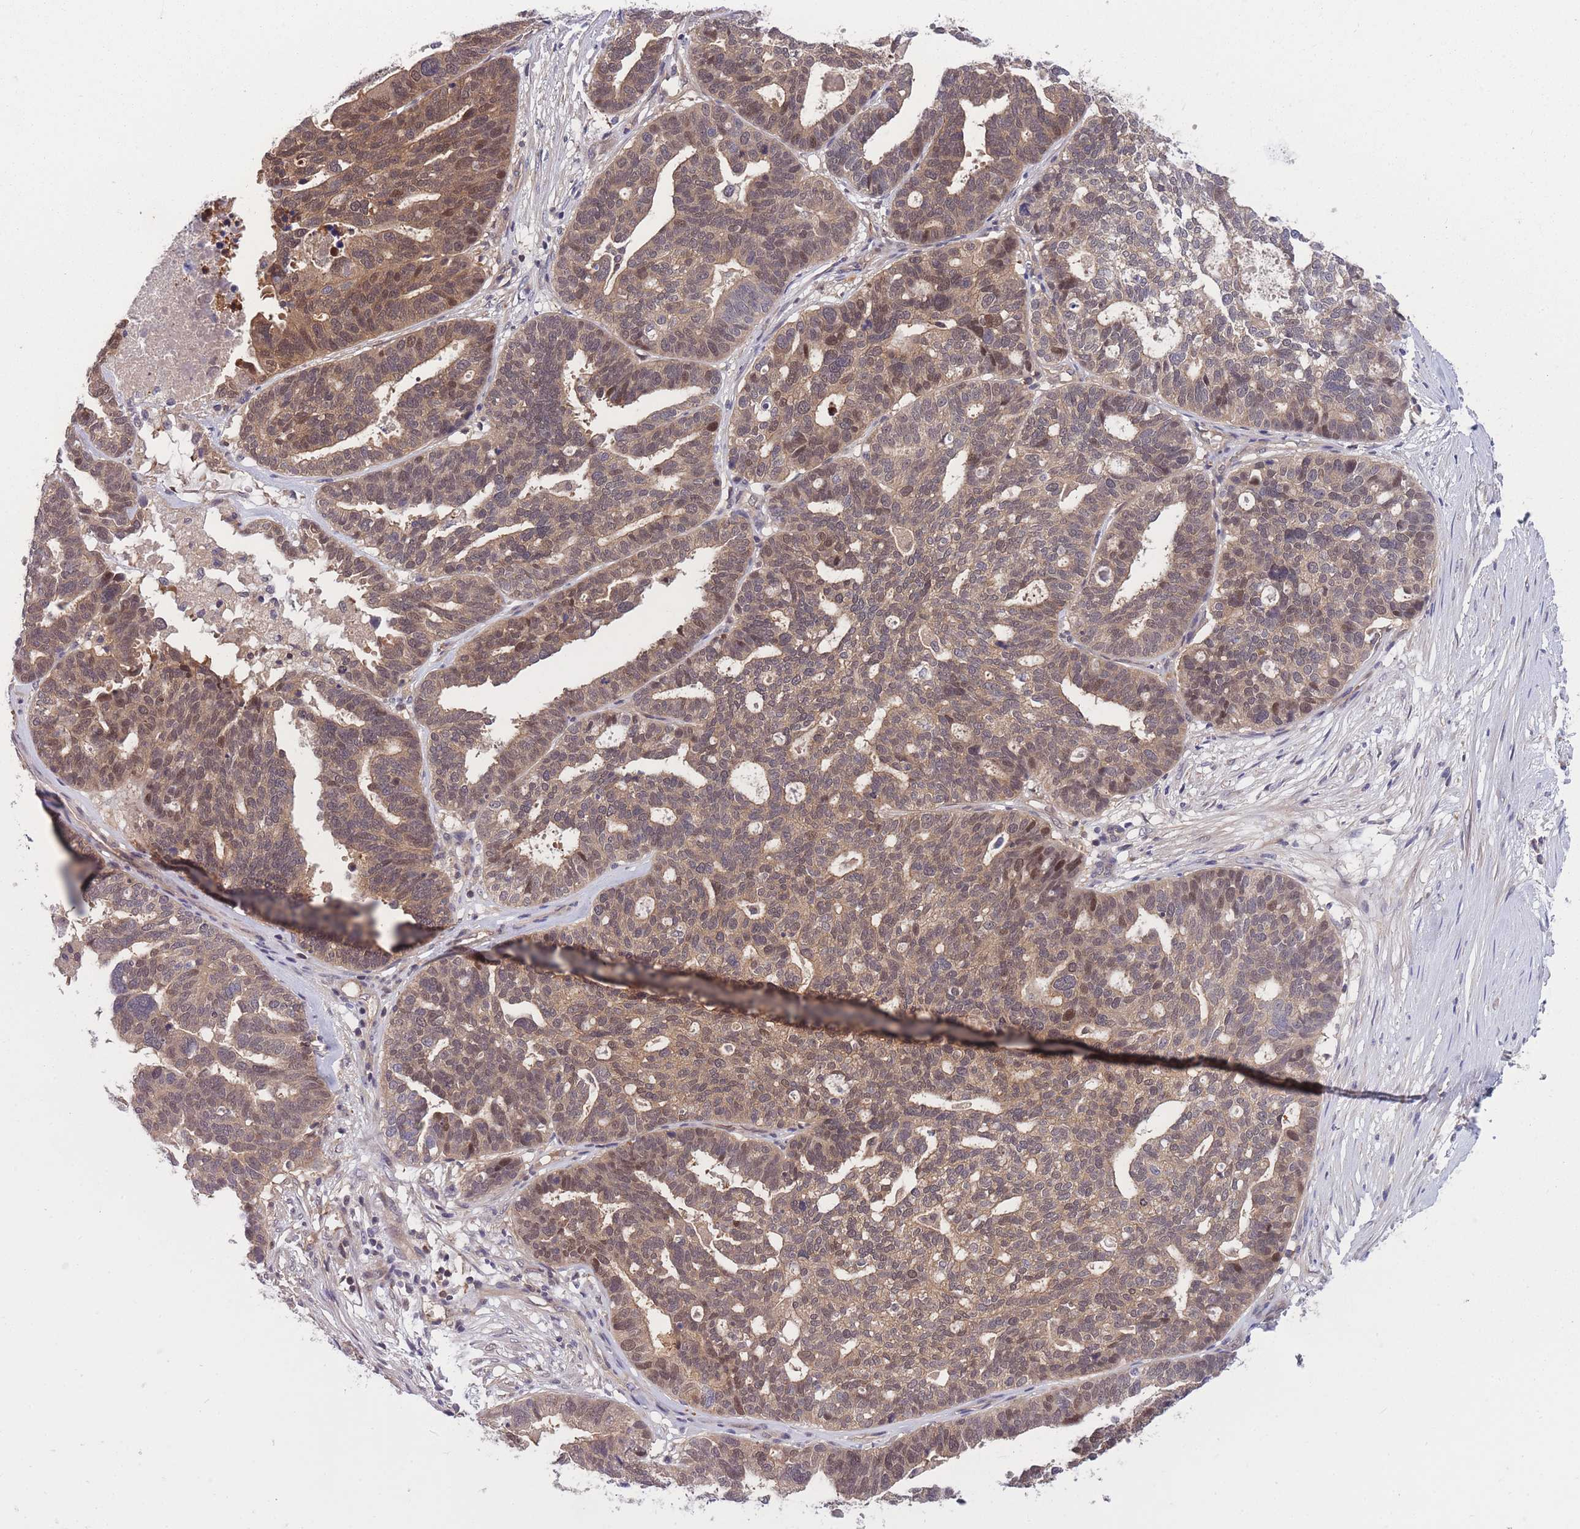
{"staining": {"intensity": "moderate", "quantity": ">75%", "location": "cytoplasmic/membranous,nuclear"}, "tissue": "ovarian cancer", "cell_type": "Tumor cells", "image_type": "cancer", "snomed": [{"axis": "morphology", "description": "Cystadenocarcinoma, serous, NOS"}, {"axis": "topography", "description": "Ovary"}], "caption": "Human ovarian cancer (serous cystadenocarcinoma) stained for a protein (brown) displays moderate cytoplasmic/membranous and nuclear positive positivity in about >75% of tumor cells.", "gene": "UBE2N", "patient": {"sex": "female", "age": 59}}